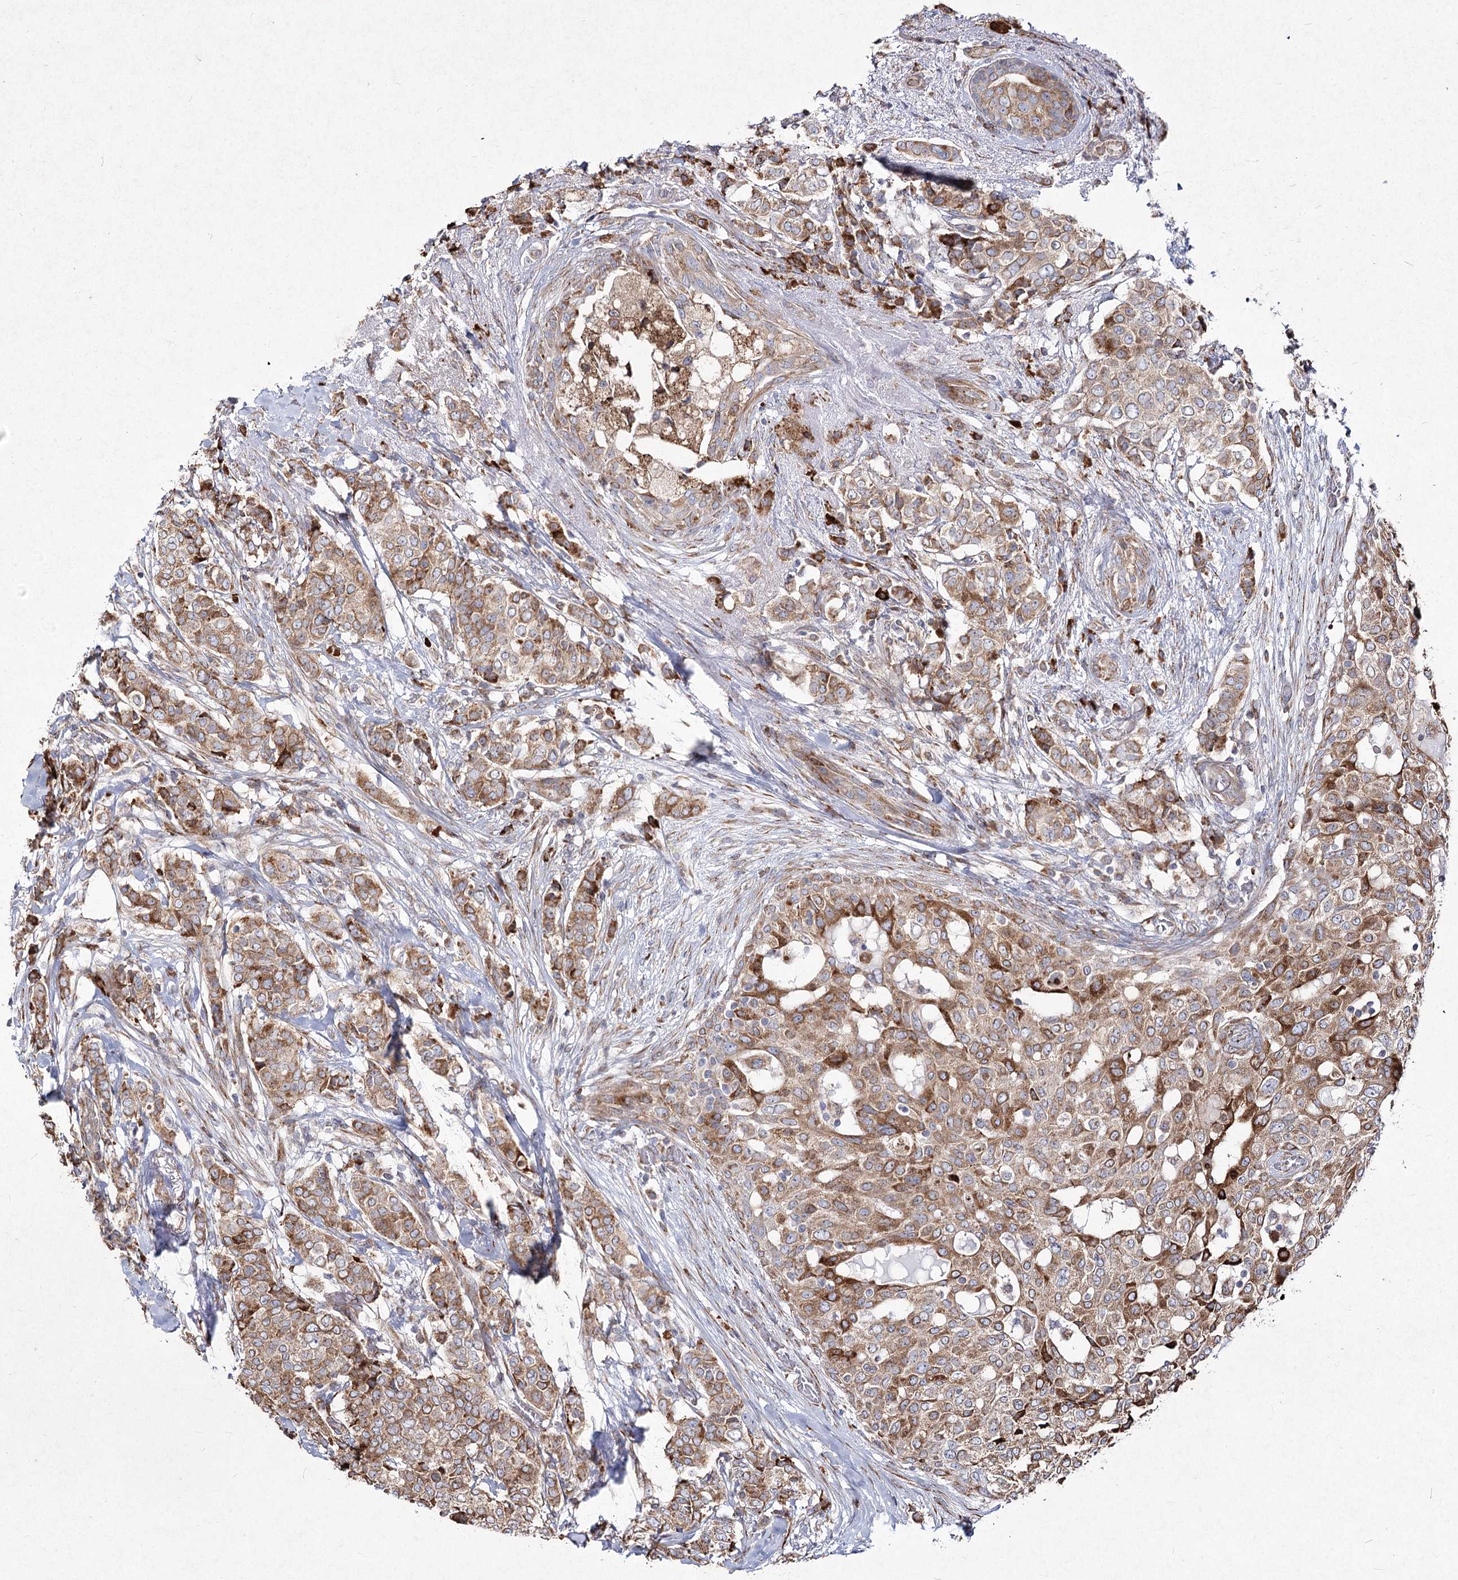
{"staining": {"intensity": "moderate", "quantity": ">75%", "location": "cytoplasmic/membranous"}, "tissue": "breast cancer", "cell_type": "Tumor cells", "image_type": "cancer", "snomed": [{"axis": "morphology", "description": "Lobular carcinoma"}, {"axis": "topography", "description": "Breast"}], "caption": "Immunohistochemical staining of breast cancer displays medium levels of moderate cytoplasmic/membranous protein positivity in approximately >75% of tumor cells. (Brightfield microscopy of DAB IHC at high magnification).", "gene": "NHLRC2", "patient": {"sex": "female", "age": 51}}